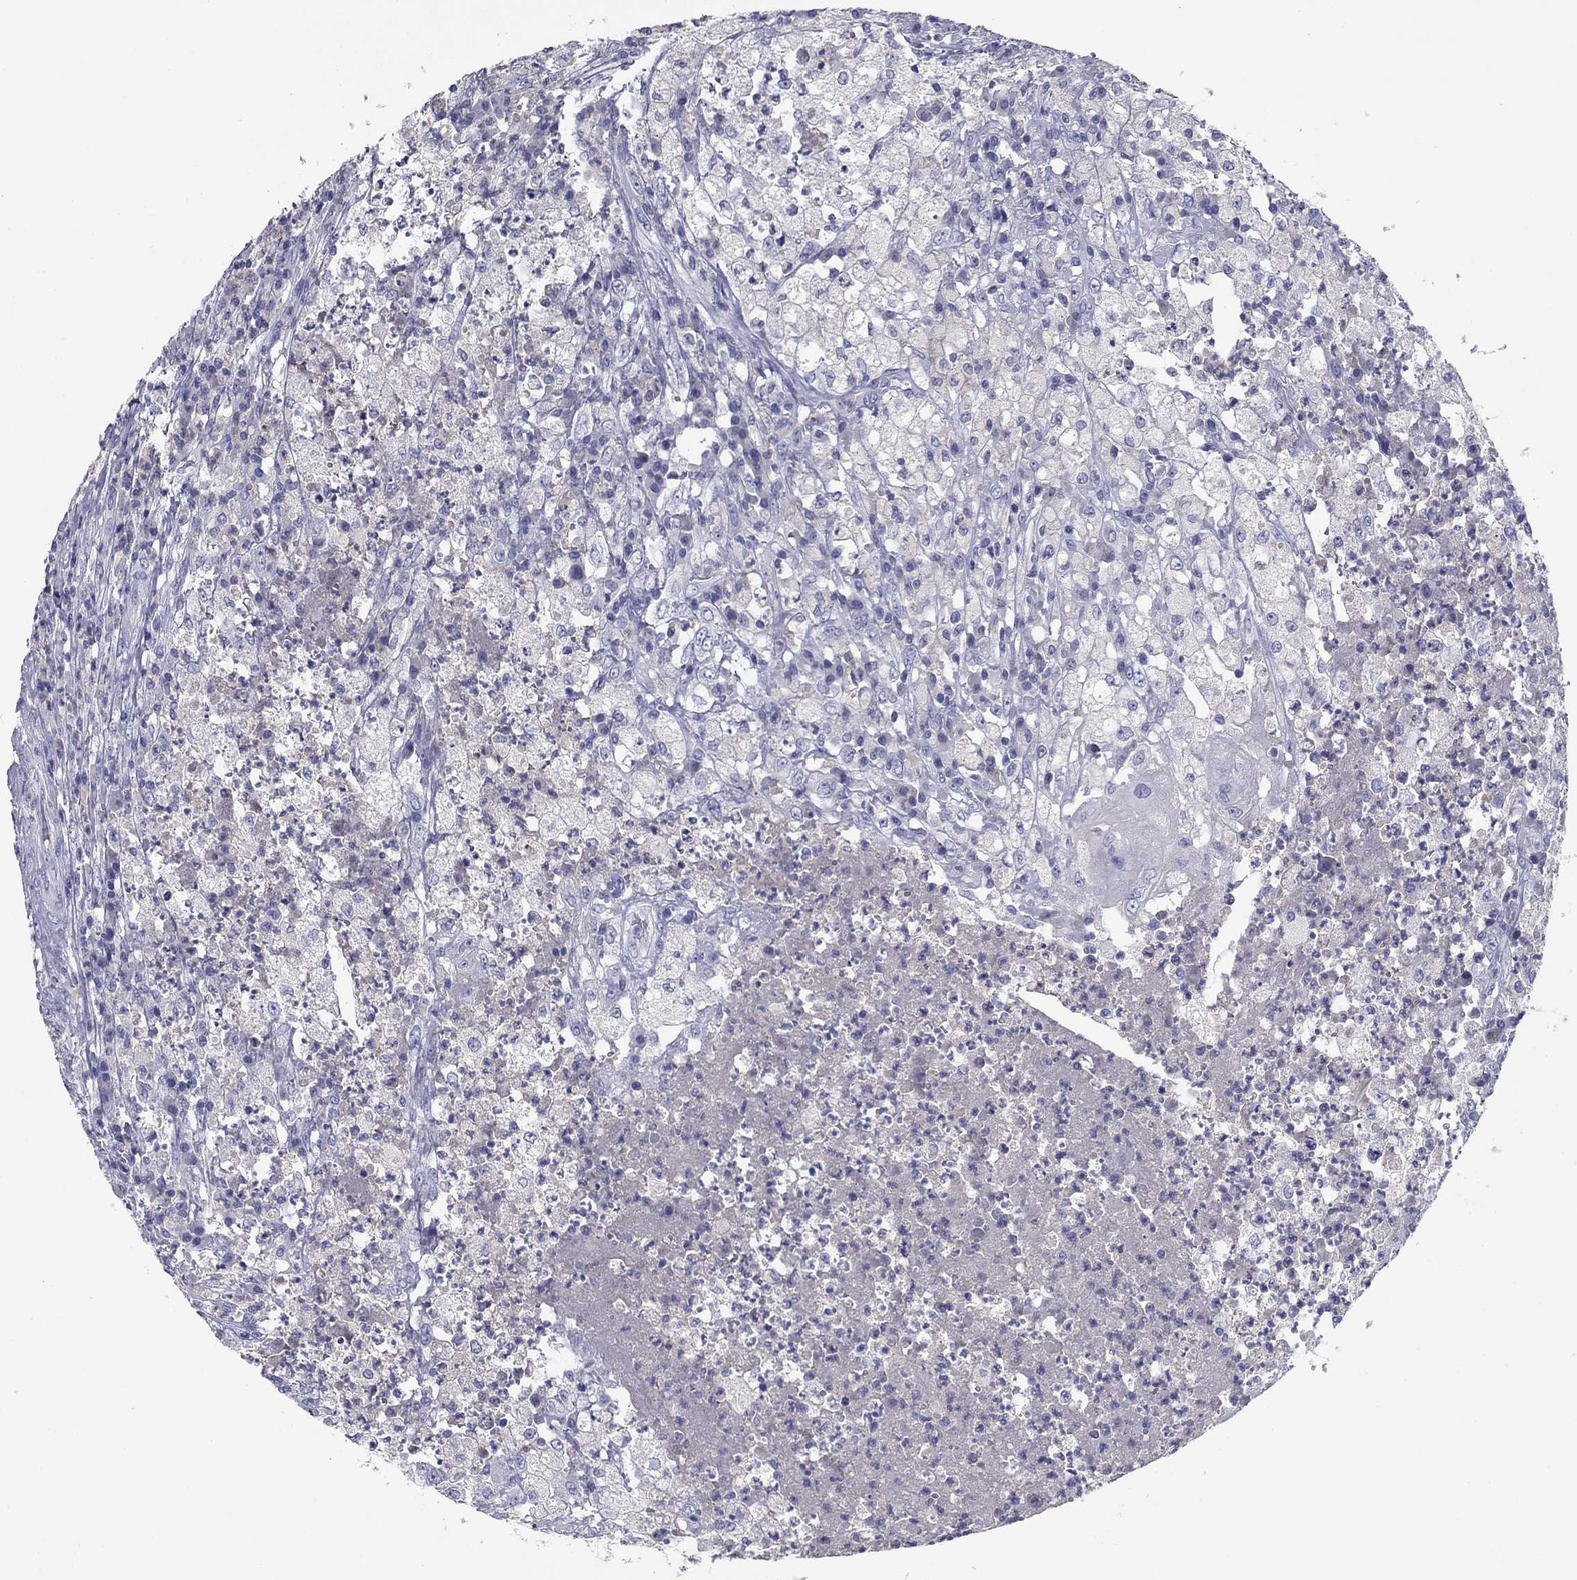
{"staining": {"intensity": "negative", "quantity": "none", "location": "none"}, "tissue": "testis cancer", "cell_type": "Tumor cells", "image_type": "cancer", "snomed": [{"axis": "morphology", "description": "Necrosis, NOS"}, {"axis": "morphology", "description": "Carcinoma, Embryonal, NOS"}, {"axis": "topography", "description": "Testis"}], "caption": "DAB immunohistochemical staining of testis embryonal carcinoma shows no significant expression in tumor cells. (DAB (3,3'-diaminobenzidine) IHC with hematoxylin counter stain).", "gene": "CFAP119", "patient": {"sex": "male", "age": 19}}